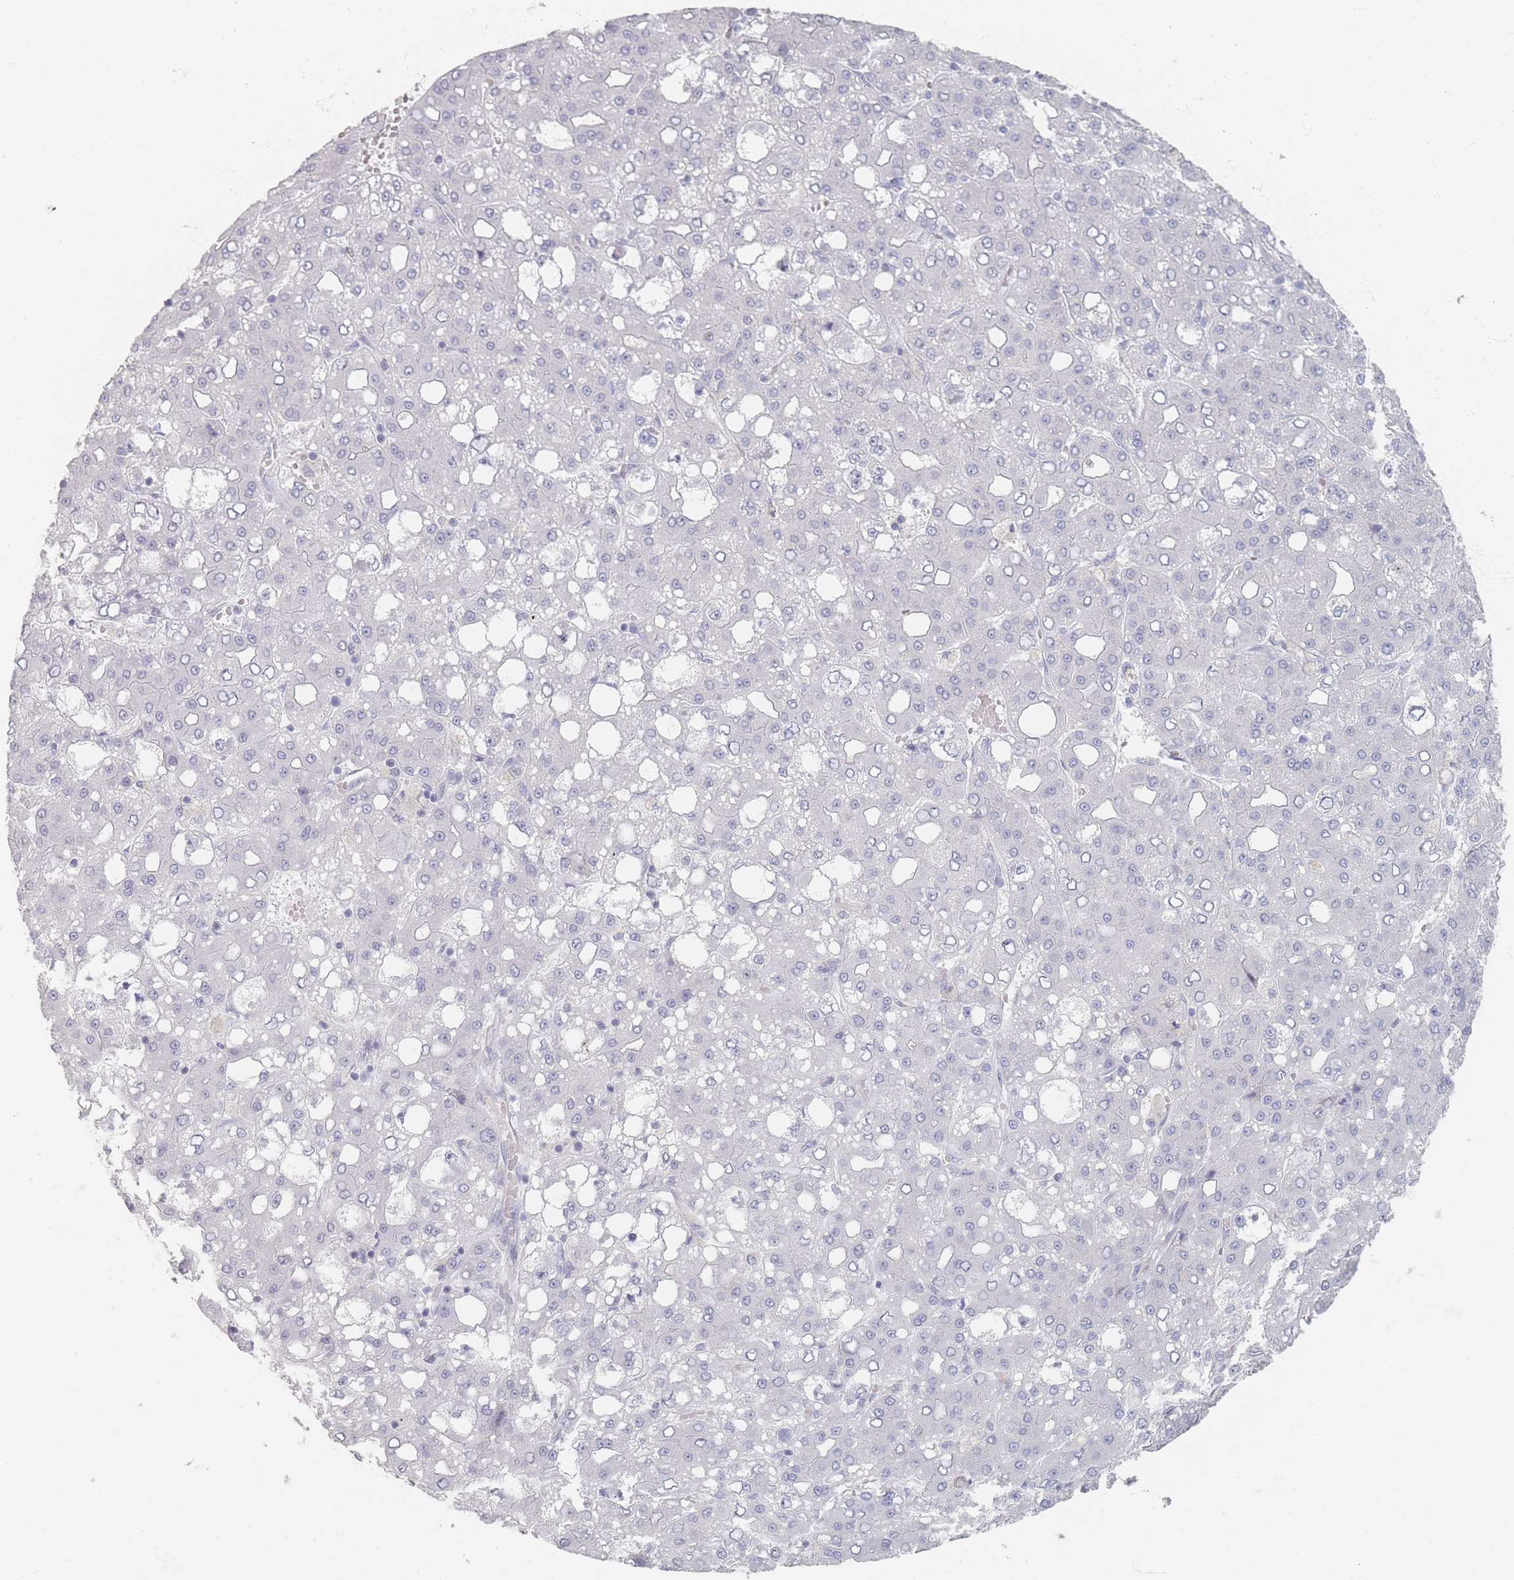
{"staining": {"intensity": "negative", "quantity": "none", "location": "none"}, "tissue": "liver cancer", "cell_type": "Tumor cells", "image_type": "cancer", "snomed": [{"axis": "morphology", "description": "Carcinoma, Hepatocellular, NOS"}, {"axis": "topography", "description": "Liver"}], "caption": "There is no significant positivity in tumor cells of hepatocellular carcinoma (liver). (Brightfield microscopy of DAB (3,3'-diaminobenzidine) IHC at high magnification).", "gene": "CD37", "patient": {"sex": "male", "age": 65}}